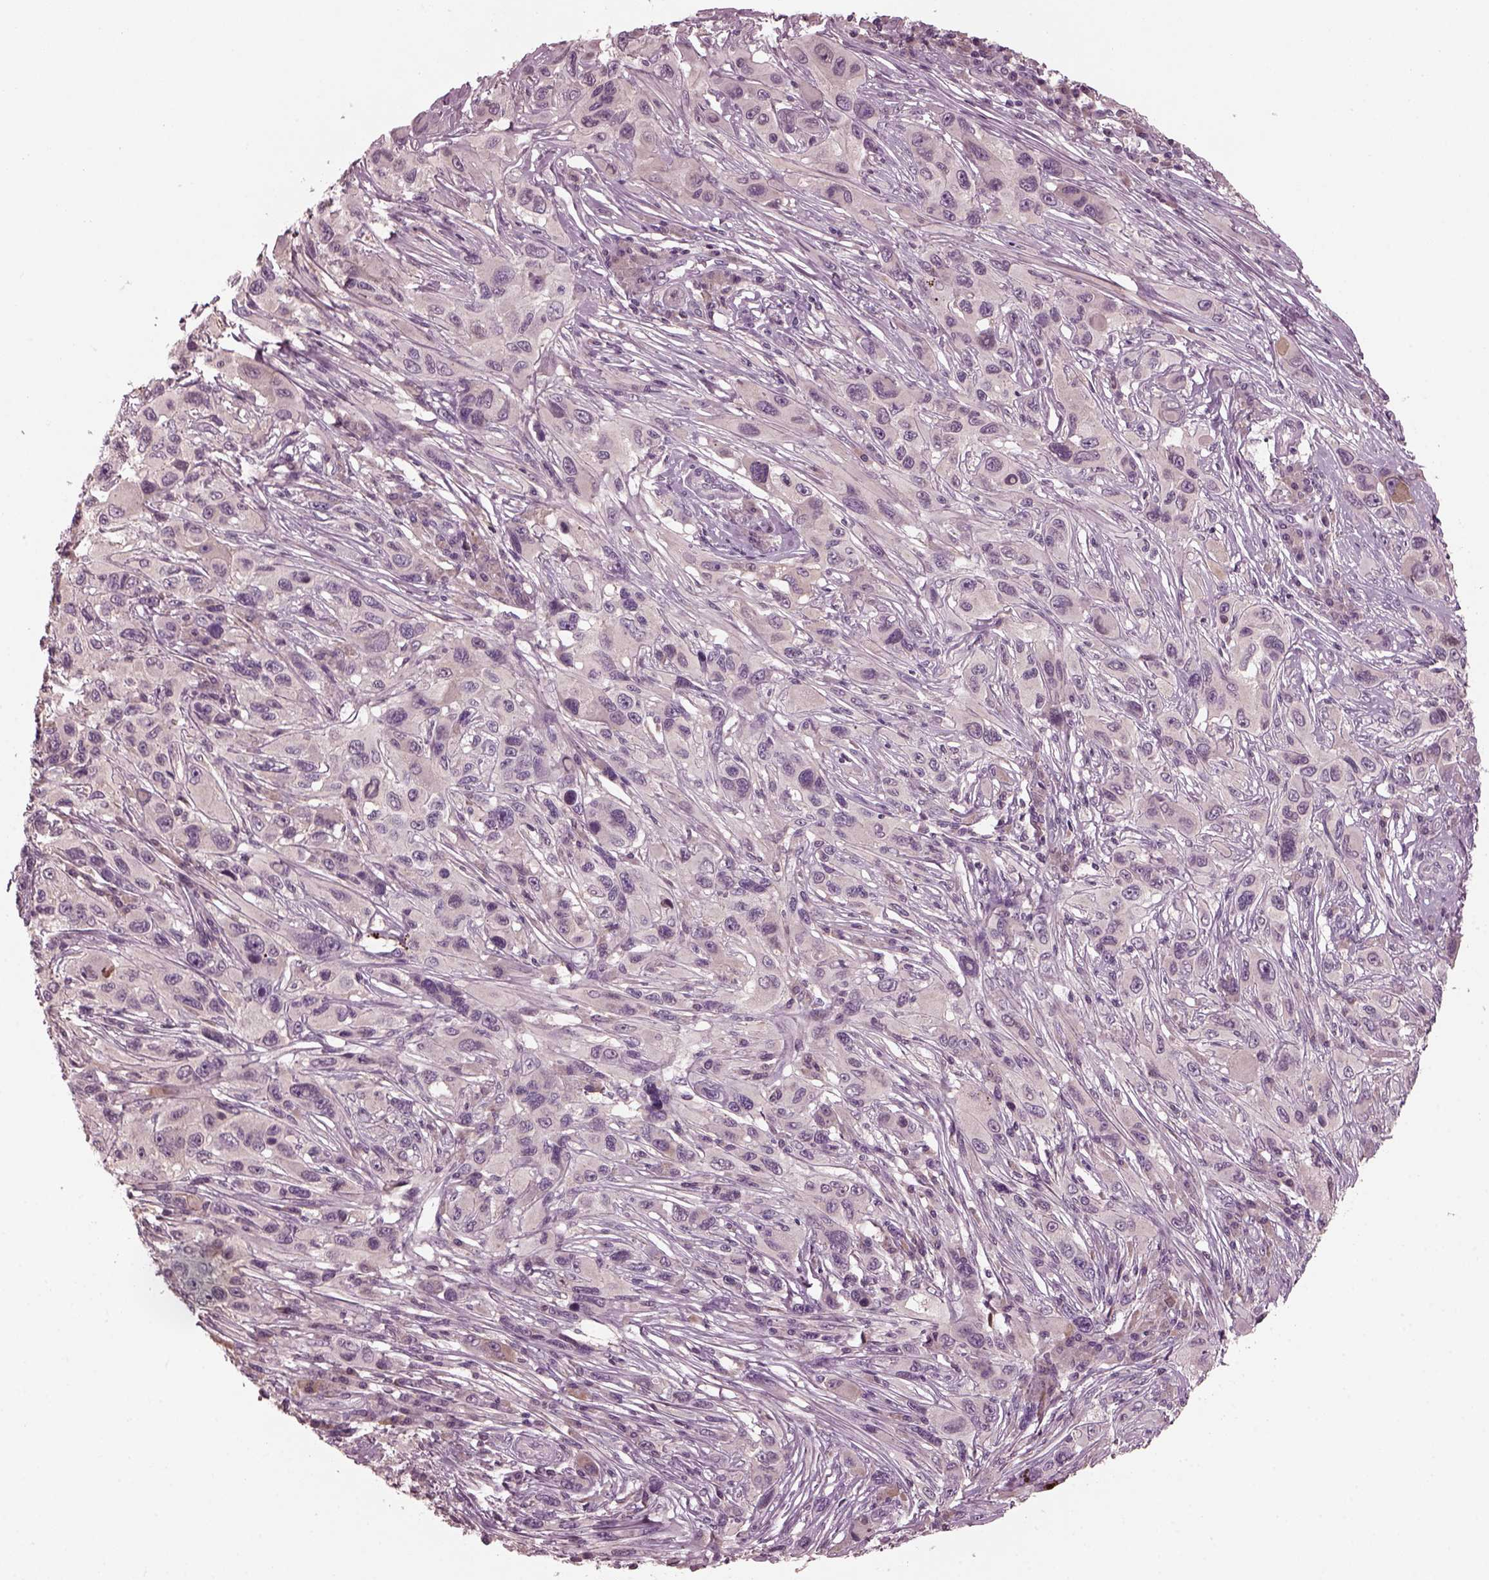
{"staining": {"intensity": "negative", "quantity": "none", "location": "none"}, "tissue": "melanoma", "cell_type": "Tumor cells", "image_type": "cancer", "snomed": [{"axis": "morphology", "description": "Malignant melanoma, NOS"}, {"axis": "topography", "description": "Skin"}], "caption": "DAB (3,3'-diaminobenzidine) immunohistochemical staining of human melanoma demonstrates no significant expression in tumor cells. (Stains: DAB immunohistochemistry (IHC) with hematoxylin counter stain, Microscopy: brightfield microscopy at high magnification).", "gene": "PORCN", "patient": {"sex": "male", "age": 53}}